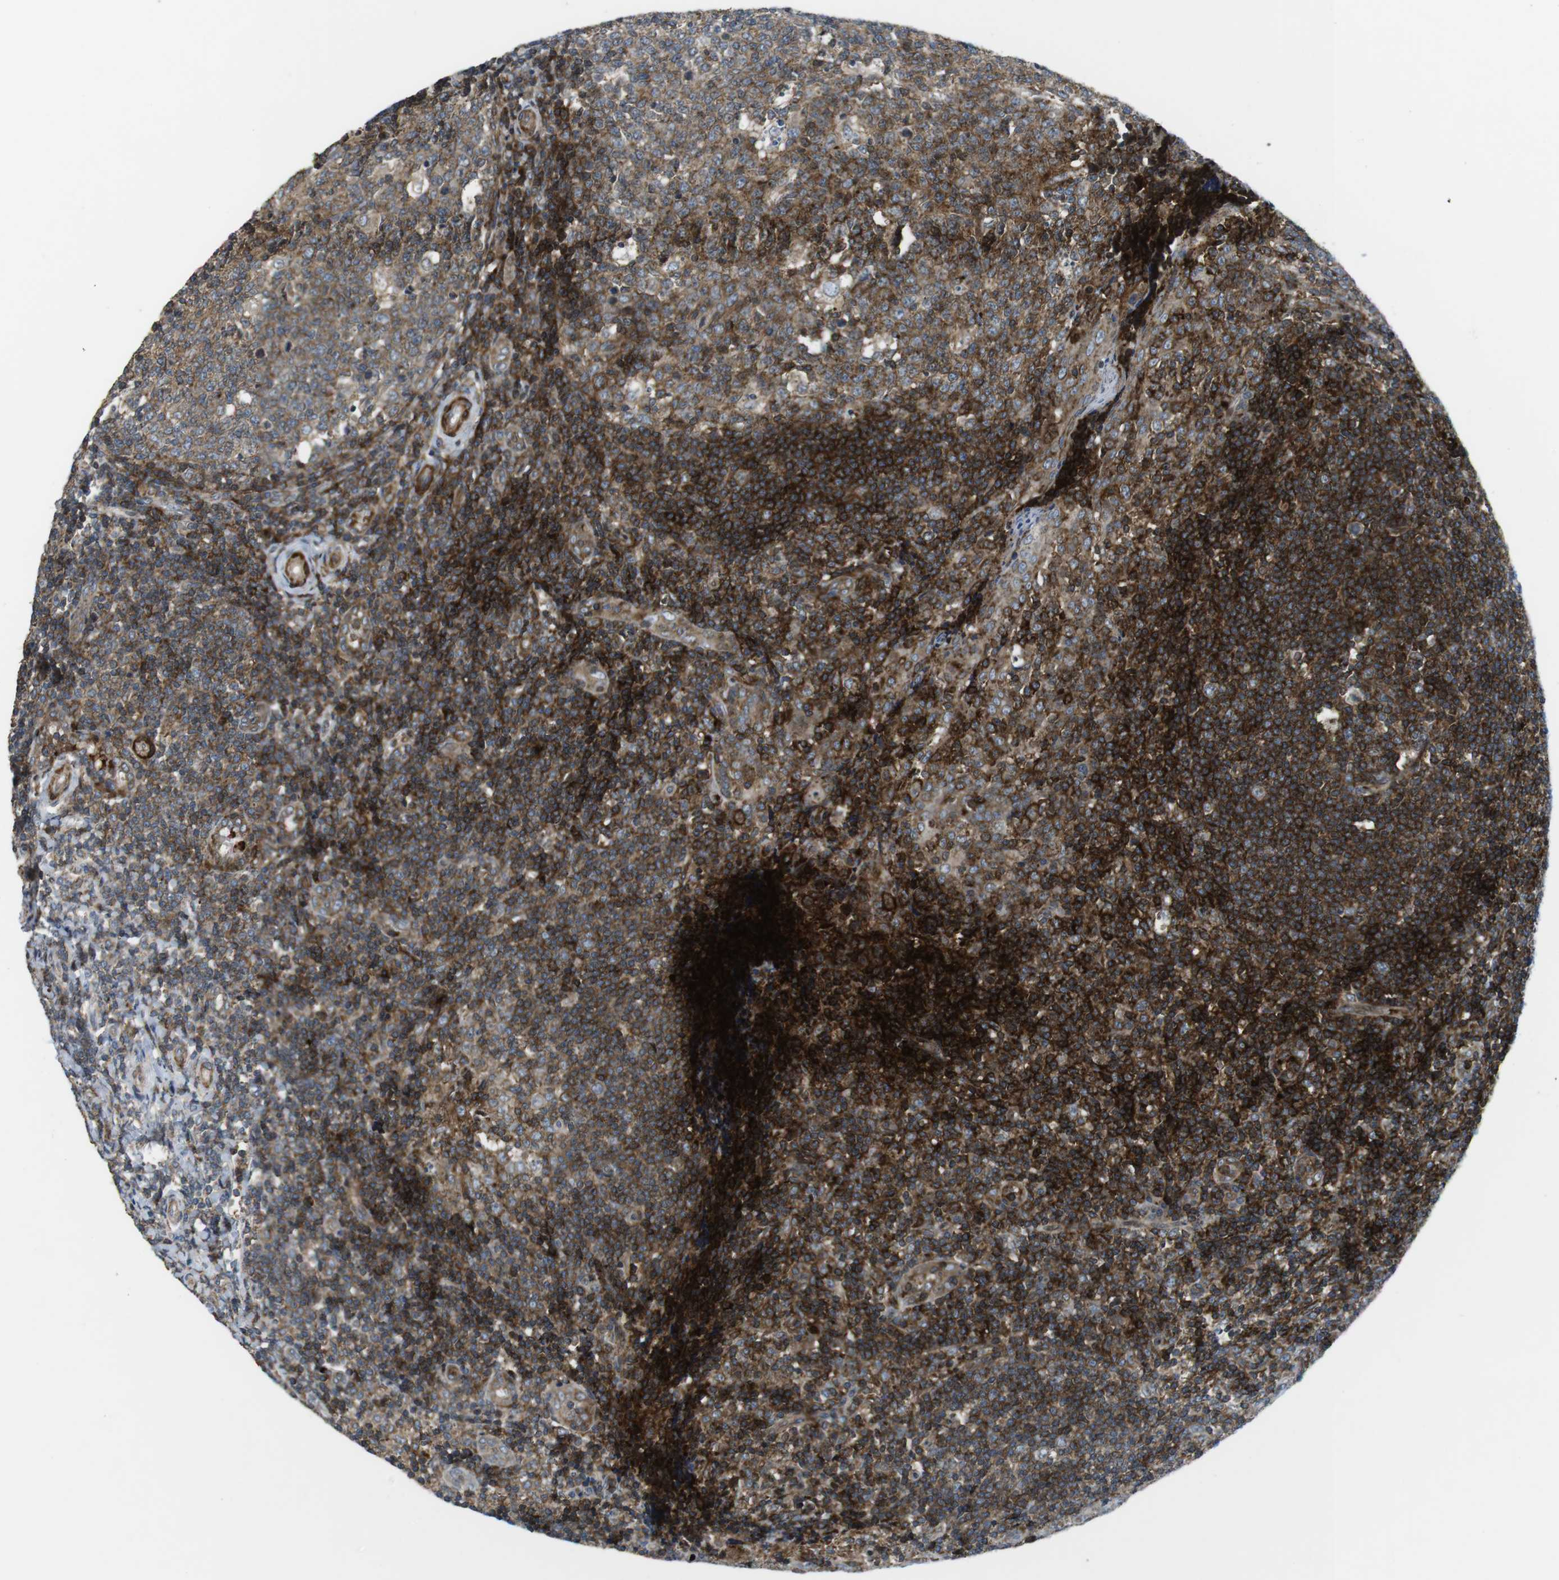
{"staining": {"intensity": "moderate", "quantity": ">75%", "location": "cytoplasmic/membranous"}, "tissue": "tonsil", "cell_type": "Germinal center cells", "image_type": "normal", "snomed": [{"axis": "morphology", "description": "Normal tissue, NOS"}, {"axis": "topography", "description": "Tonsil"}], "caption": "Brown immunohistochemical staining in normal human tonsil displays moderate cytoplasmic/membranous positivity in about >75% of germinal center cells.", "gene": "CUL7", "patient": {"sex": "female", "age": 19}}